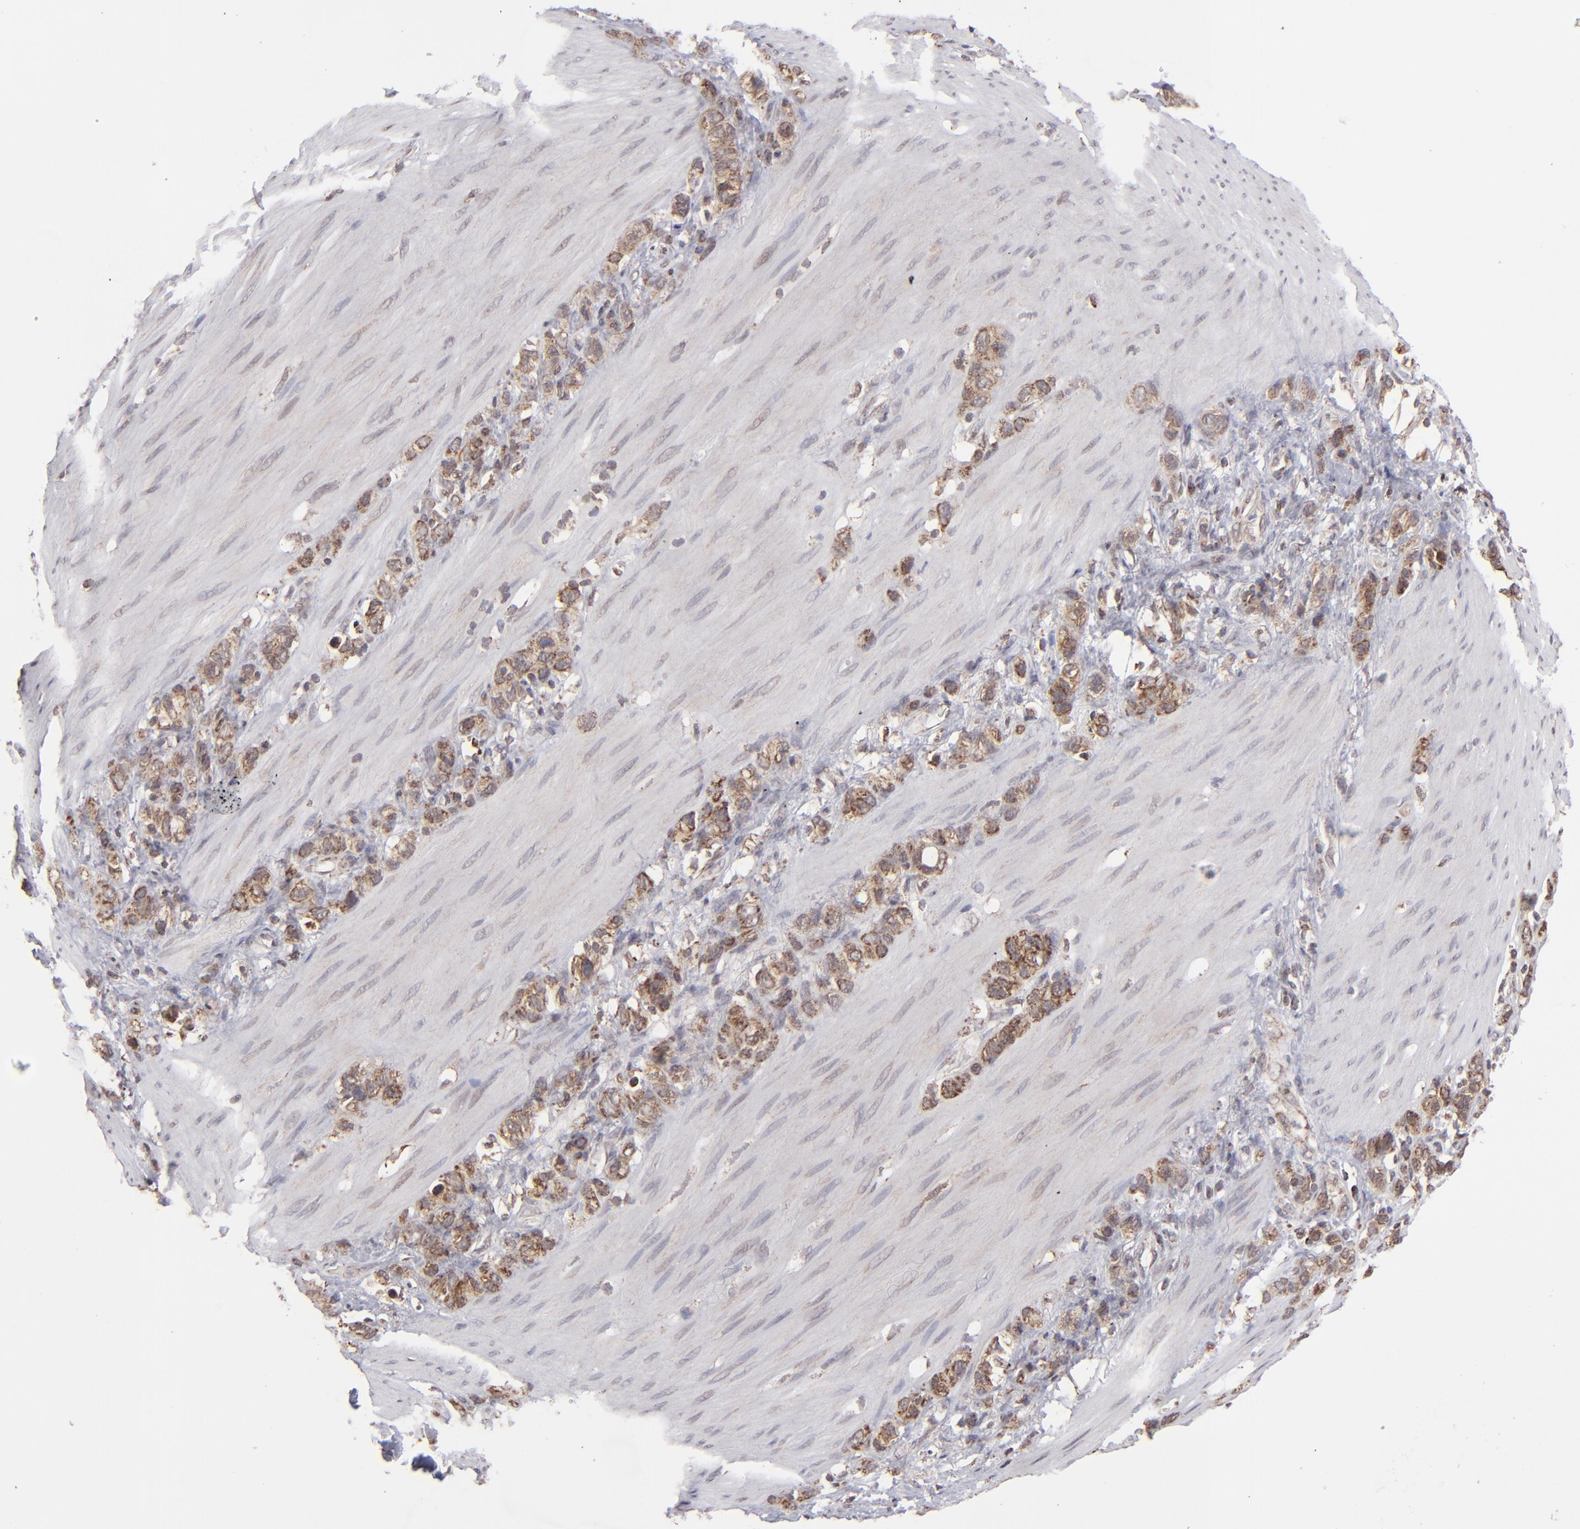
{"staining": {"intensity": "moderate", "quantity": ">75%", "location": "cytoplasmic/membranous"}, "tissue": "stomach cancer", "cell_type": "Tumor cells", "image_type": "cancer", "snomed": [{"axis": "morphology", "description": "Normal tissue, NOS"}, {"axis": "morphology", "description": "Adenocarcinoma, NOS"}, {"axis": "morphology", "description": "Adenocarcinoma, High grade"}, {"axis": "topography", "description": "Stomach, upper"}, {"axis": "topography", "description": "Stomach"}], "caption": "Approximately >75% of tumor cells in human stomach cancer (adenocarcinoma (high-grade)) reveal moderate cytoplasmic/membranous protein expression as visualized by brown immunohistochemical staining.", "gene": "SLC15A1", "patient": {"sex": "female", "age": 65}}